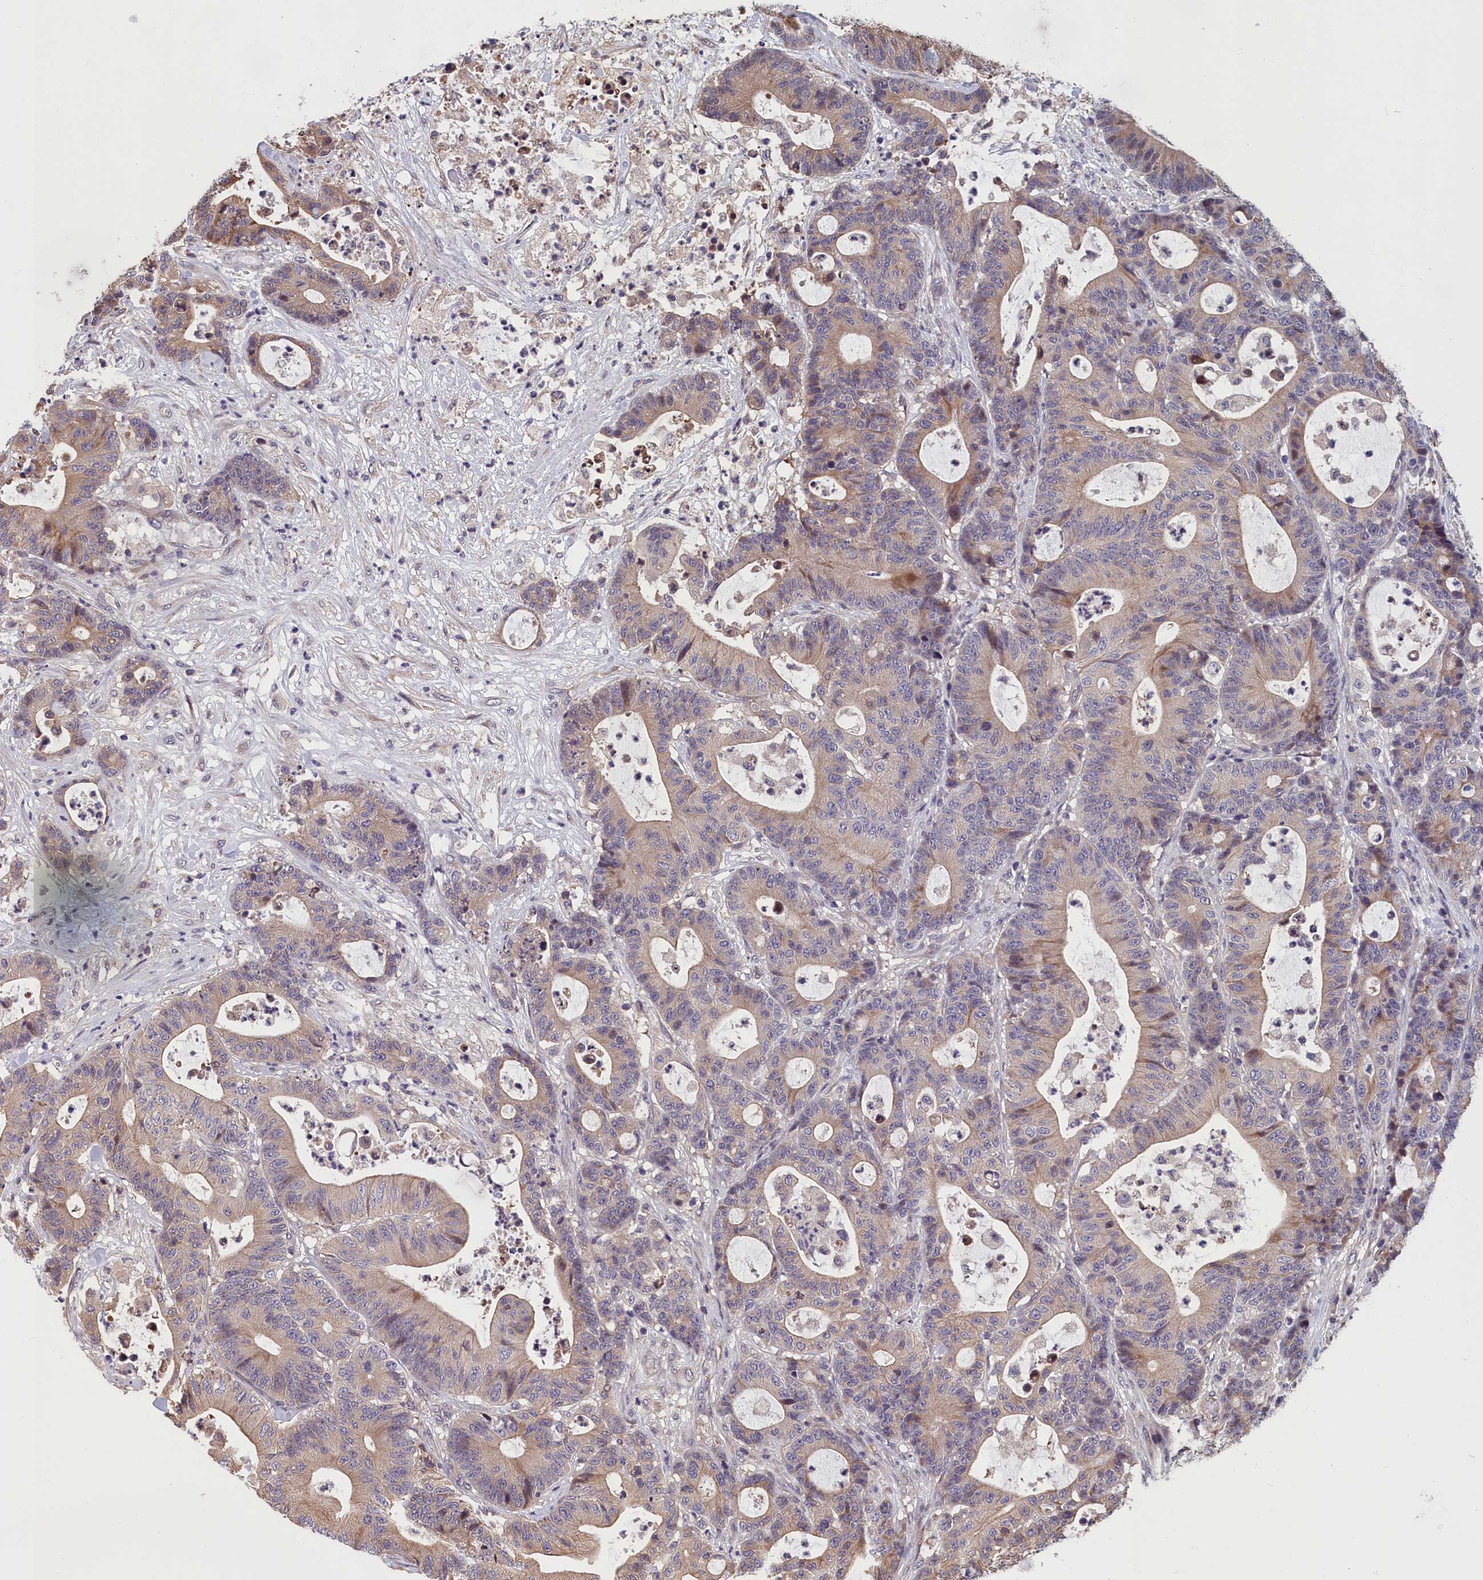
{"staining": {"intensity": "weak", "quantity": "25%-75%", "location": "cytoplasmic/membranous"}, "tissue": "colorectal cancer", "cell_type": "Tumor cells", "image_type": "cancer", "snomed": [{"axis": "morphology", "description": "Adenocarcinoma, NOS"}, {"axis": "topography", "description": "Colon"}], "caption": "Protein analysis of colorectal cancer (adenocarcinoma) tissue reveals weak cytoplasmic/membranous staining in approximately 25%-75% of tumor cells.", "gene": "TMEM116", "patient": {"sex": "female", "age": 84}}